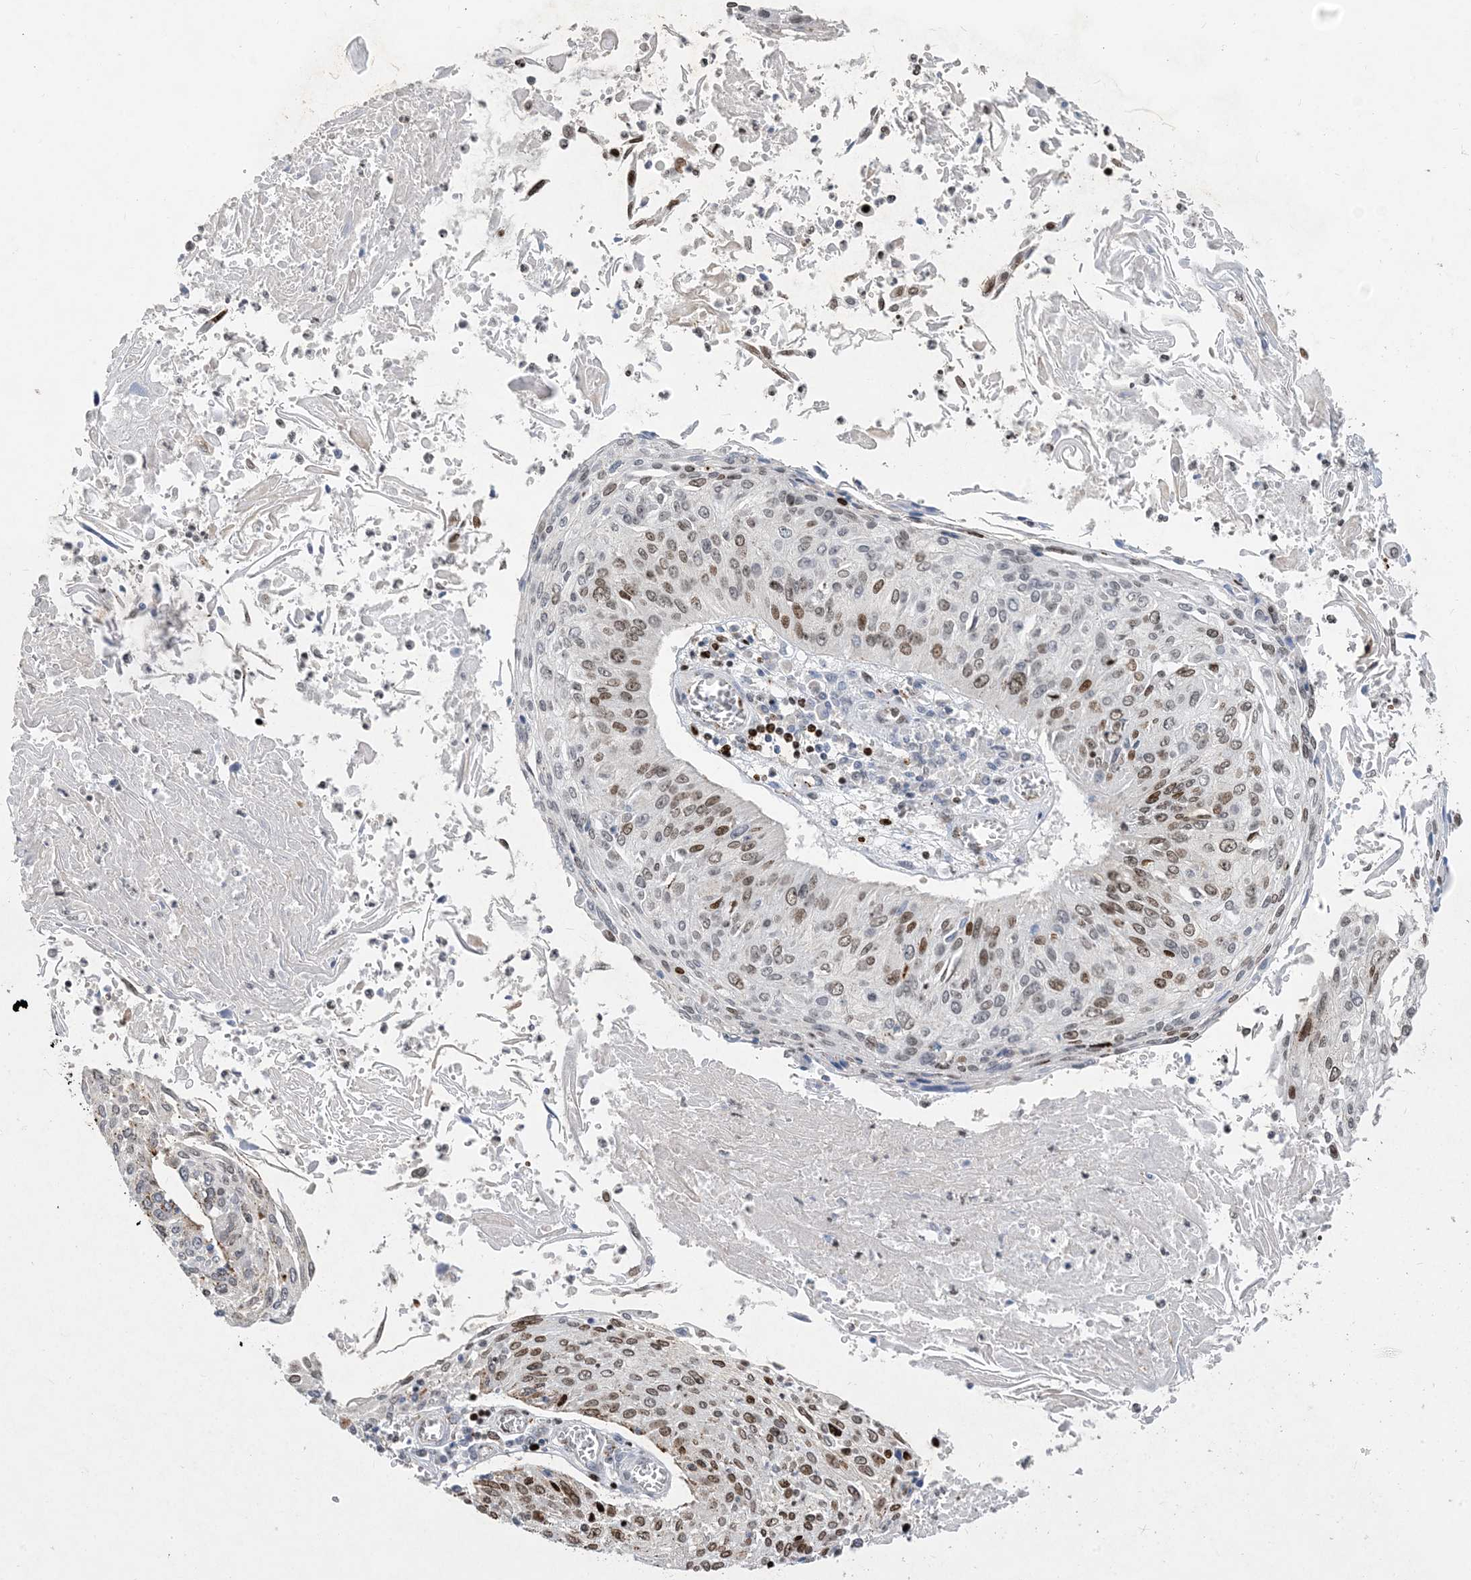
{"staining": {"intensity": "moderate", "quantity": "25%-75%", "location": "nuclear"}, "tissue": "cervical cancer", "cell_type": "Tumor cells", "image_type": "cancer", "snomed": [{"axis": "morphology", "description": "Squamous cell carcinoma, NOS"}, {"axis": "topography", "description": "Cervix"}], "caption": "The micrograph exhibits staining of cervical cancer, revealing moderate nuclear protein positivity (brown color) within tumor cells.", "gene": "SLC25A53", "patient": {"sex": "female", "age": 51}}